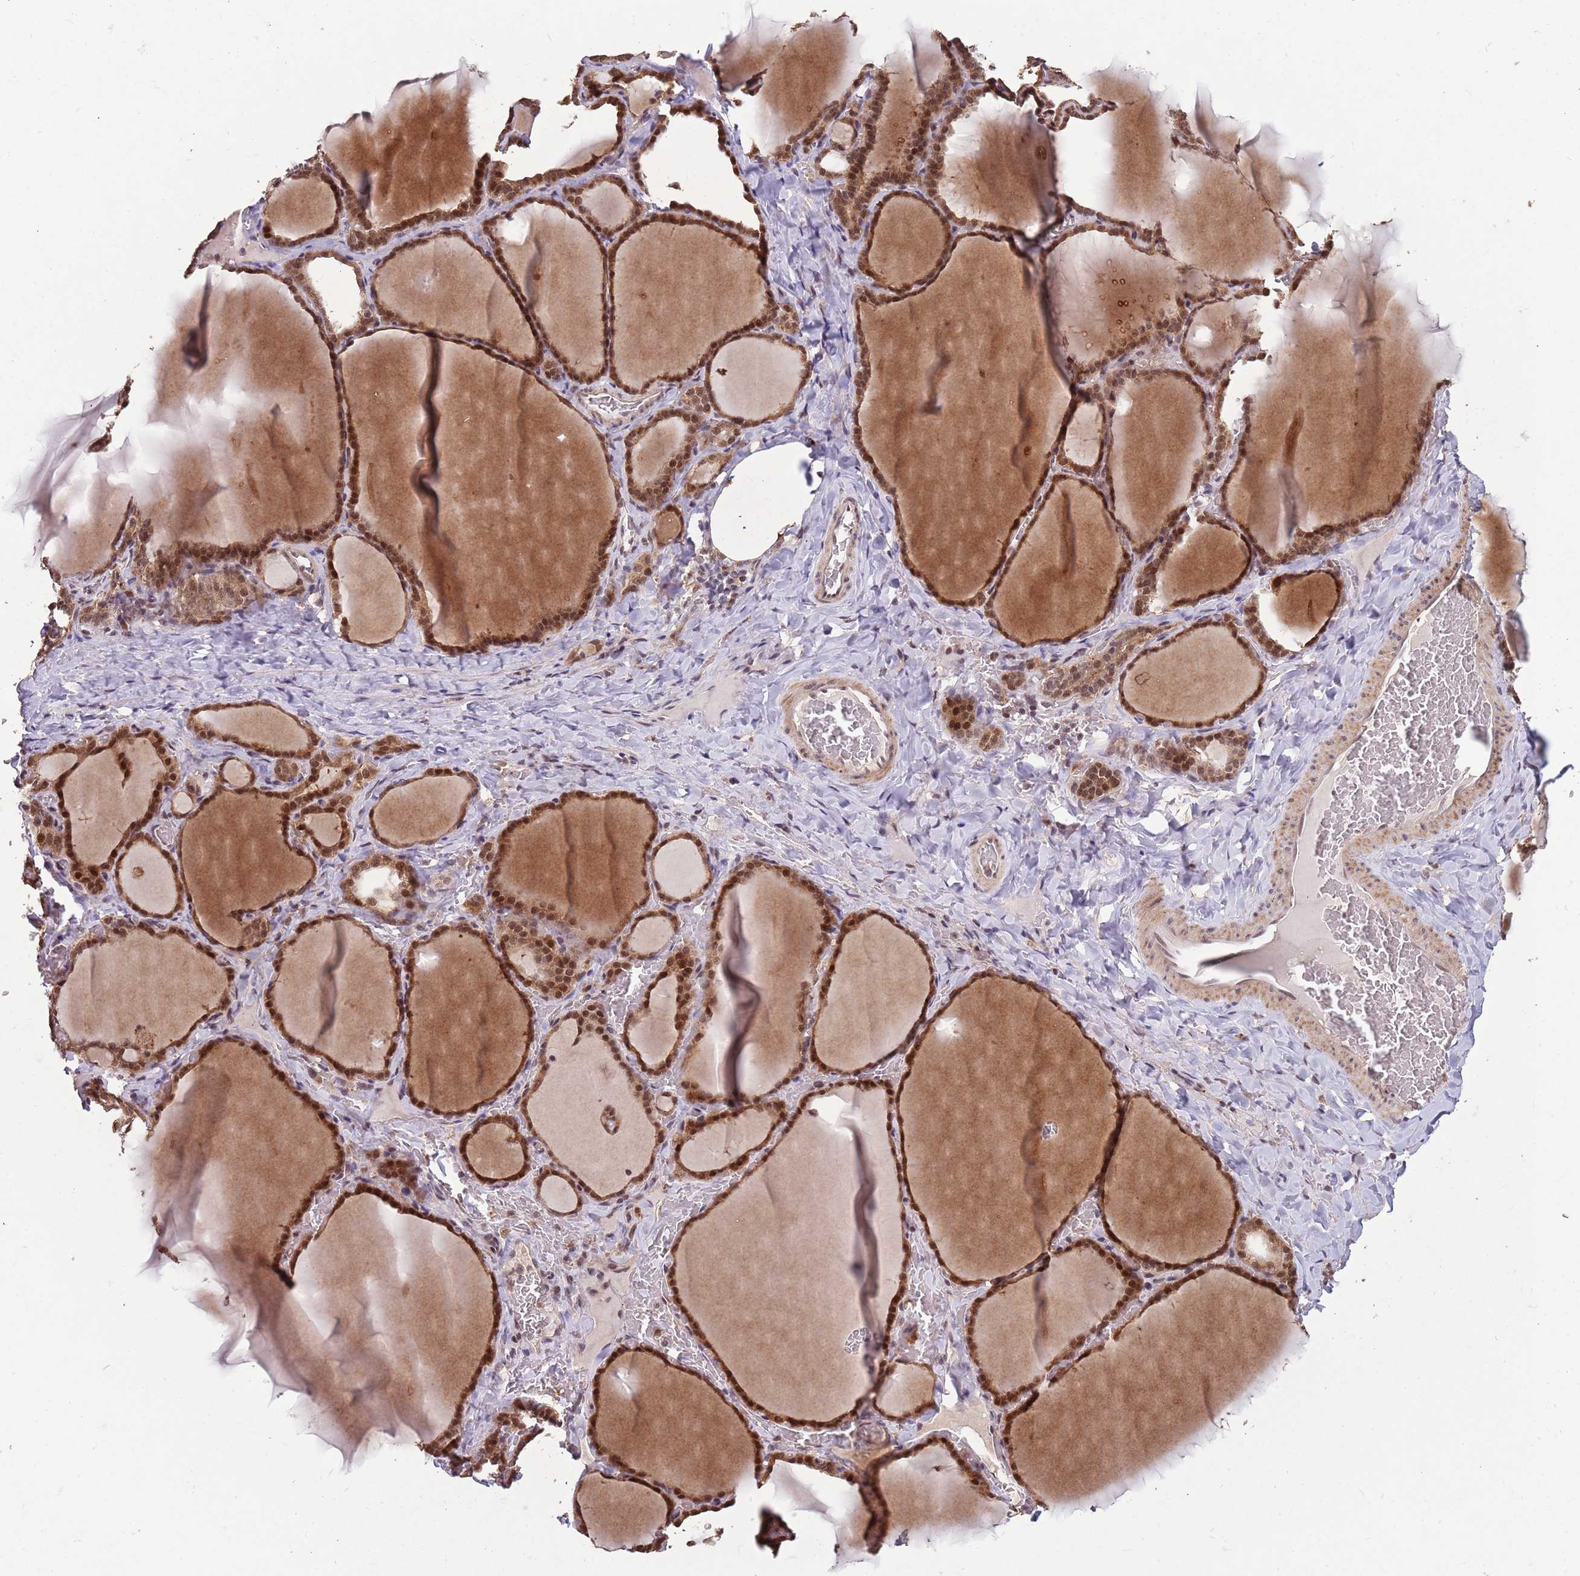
{"staining": {"intensity": "strong", "quantity": ">75%", "location": "cytoplasmic/membranous,nuclear"}, "tissue": "thyroid gland", "cell_type": "Glandular cells", "image_type": "normal", "snomed": [{"axis": "morphology", "description": "Normal tissue, NOS"}, {"axis": "topography", "description": "Thyroid gland"}], "caption": "Immunohistochemistry (IHC) (DAB (3,3'-diaminobenzidine)) staining of normal human thyroid gland reveals strong cytoplasmic/membranous,nuclear protein staining in approximately >75% of glandular cells.", "gene": "ZNF639", "patient": {"sex": "female", "age": 39}}